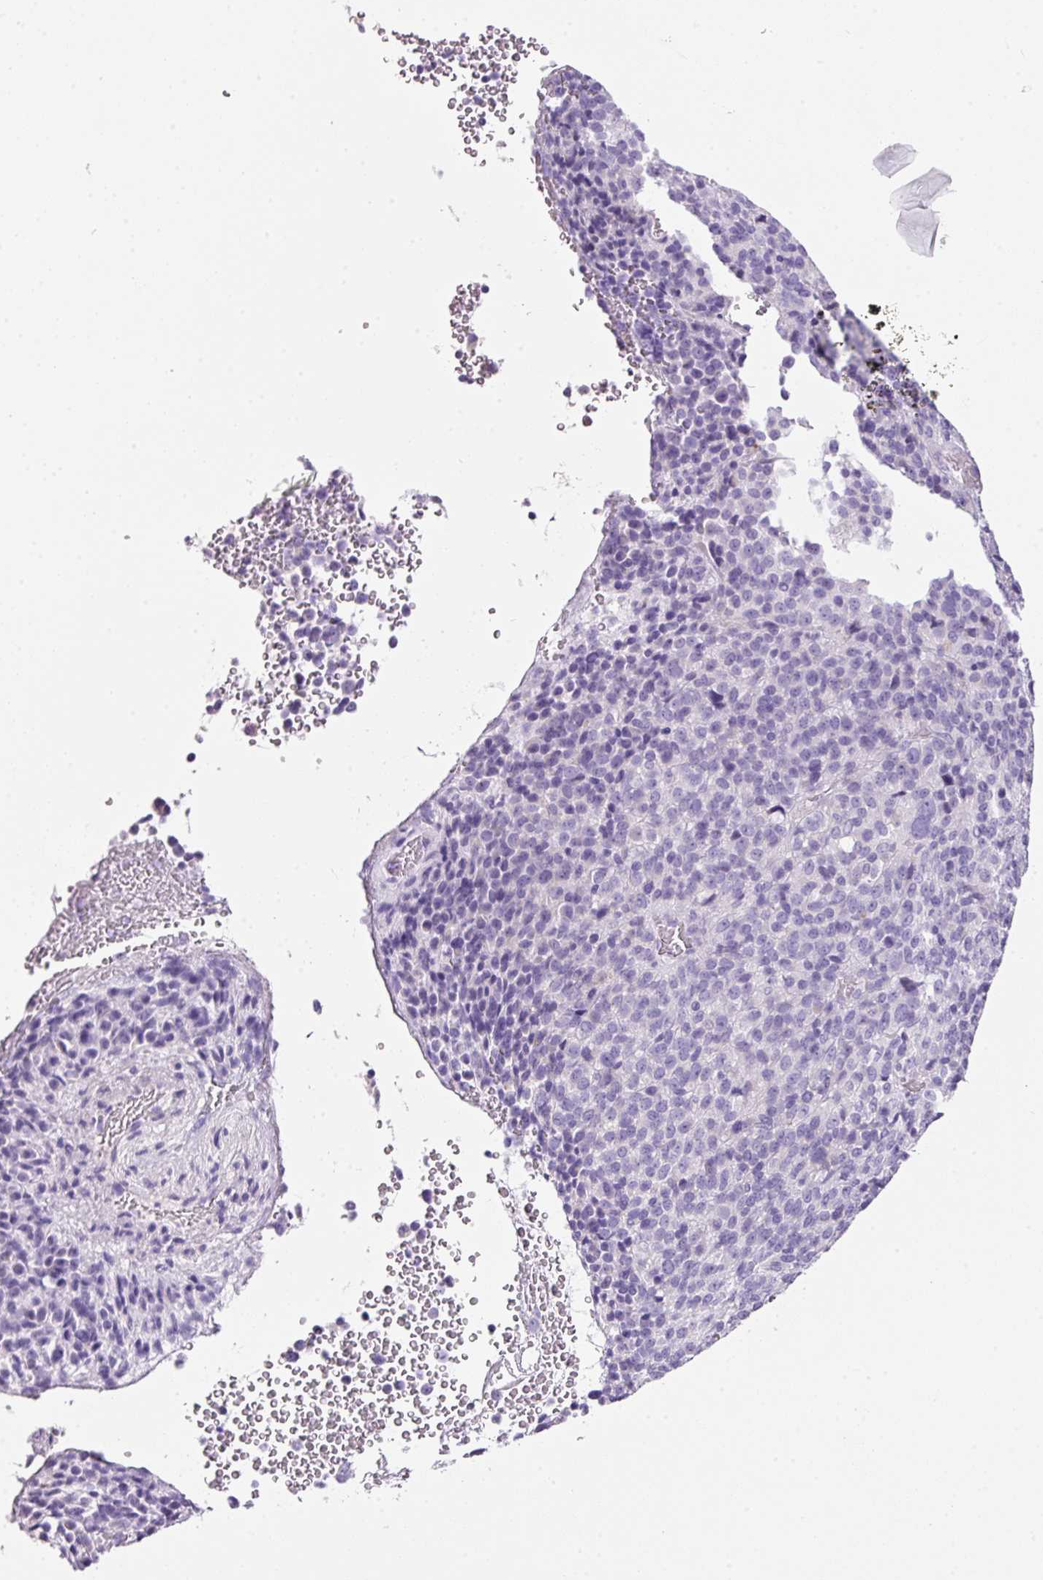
{"staining": {"intensity": "negative", "quantity": "none", "location": "none"}, "tissue": "melanoma", "cell_type": "Tumor cells", "image_type": "cancer", "snomed": [{"axis": "morphology", "description": "Malignant melanoma, Metastatic site"}, {"axis": "topography", "description": "Brain"}], "caption": "Immunohistochemical staining of human malignant melanoma (metastatic site) exhibits no significant positivity in tumor cells. The staining is performed using DAB brown chromogen with nuclei counter-stained in using hematoxylin.", "gene": "BSND", "patient": {"sex": "female", "age": 56}}